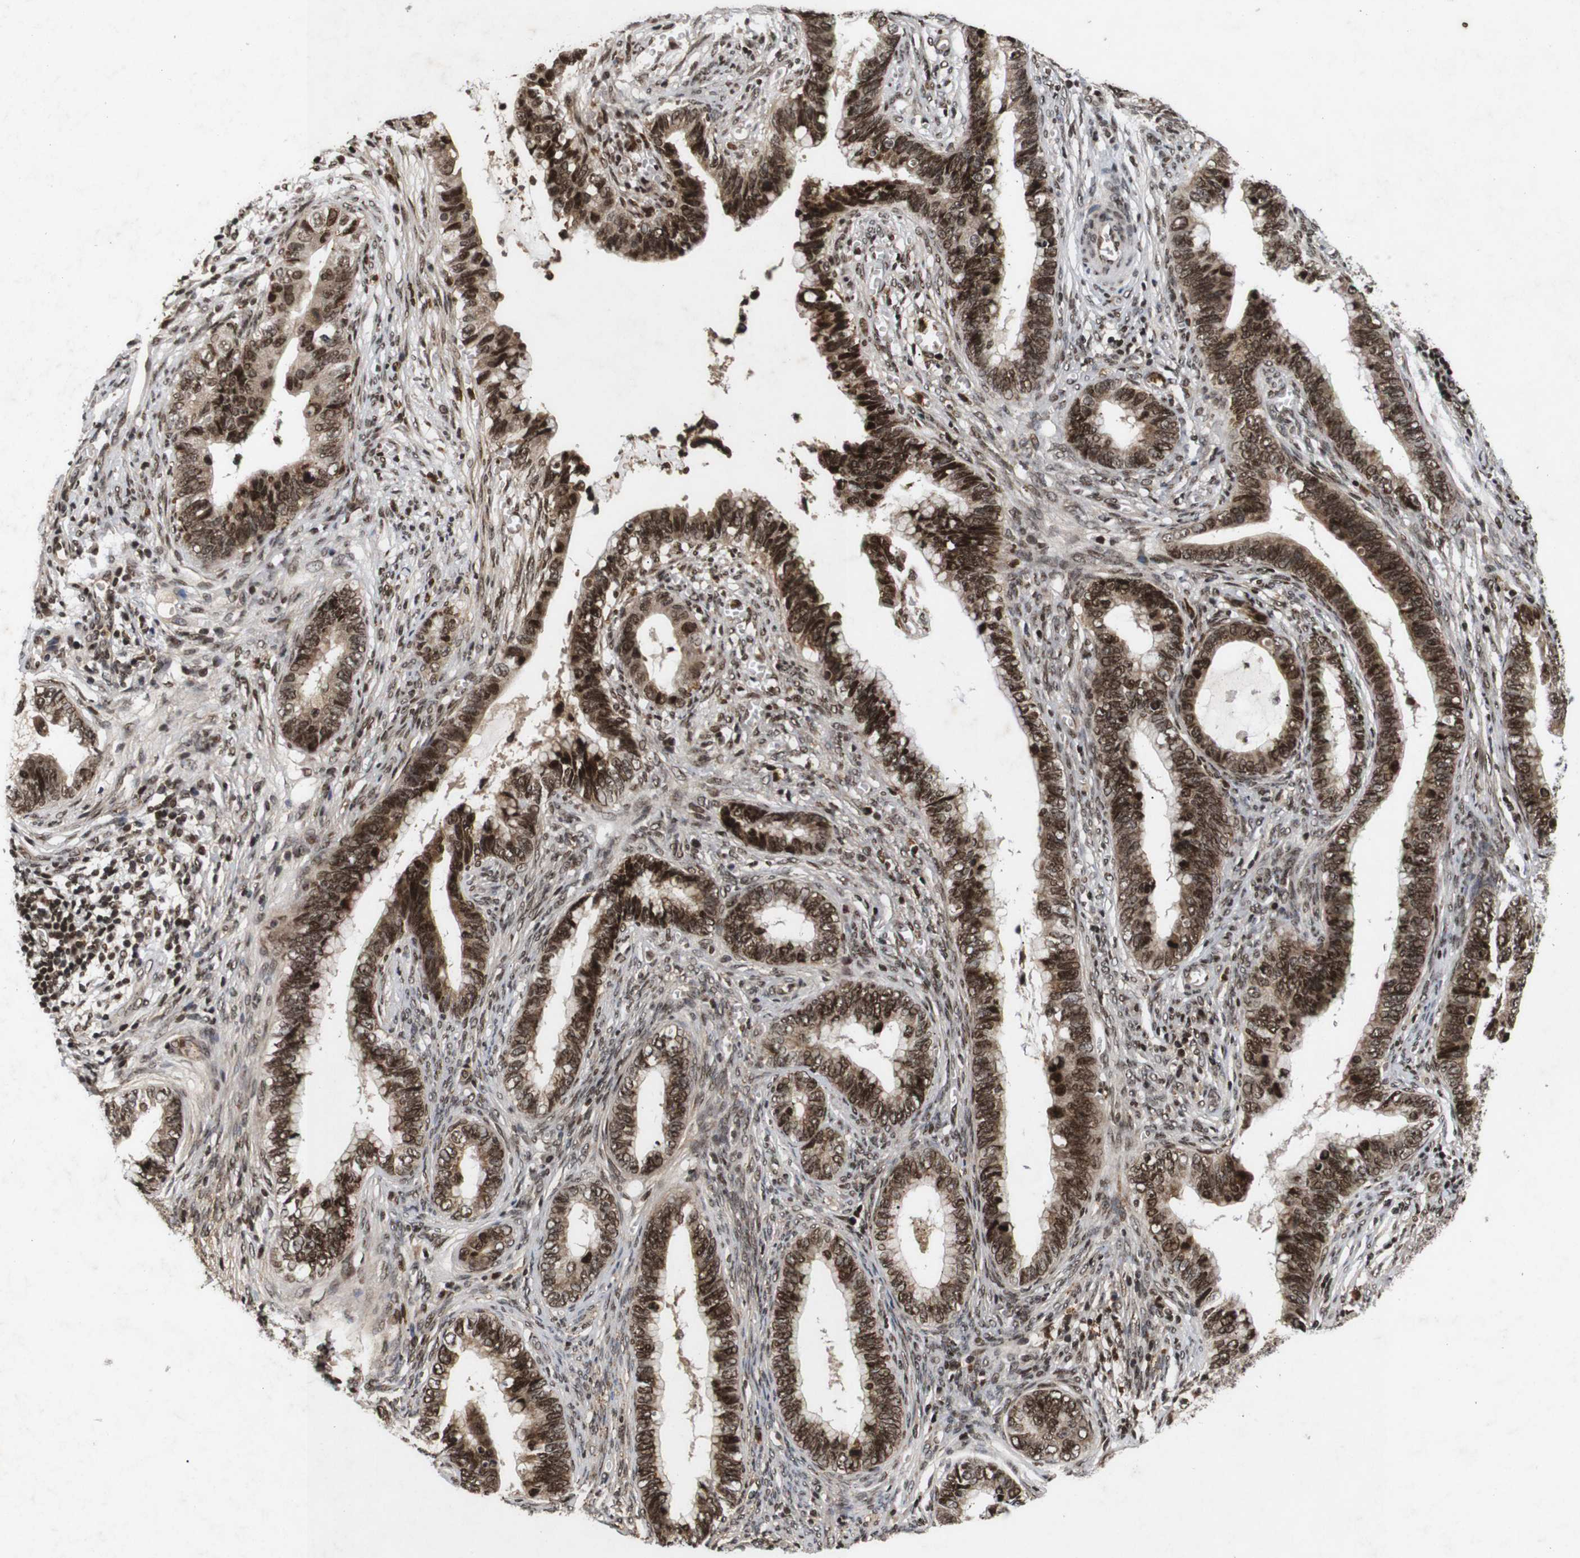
{"staining": {"intensity": "moderate", "quantity": ">75%", "location": "cytoplasmic/membranous,nuclear"}, "tissue": "cervical cancer", "cell_type": "Tumor cells", "image_type": "cancer", "snomed": [{"axis": "morphology", "description": "Adenocarcinoma, NOS"}, {"axis": "topography", "description": "Cervix"}], "caption": "Protein staining of cervical cancer tissue displays moderate cytoplasmic/membranous and nuclear positivity in about >75% of tumor cells.", "gene": "KIF23", "patient": {"sex": "female", "age": 44}}